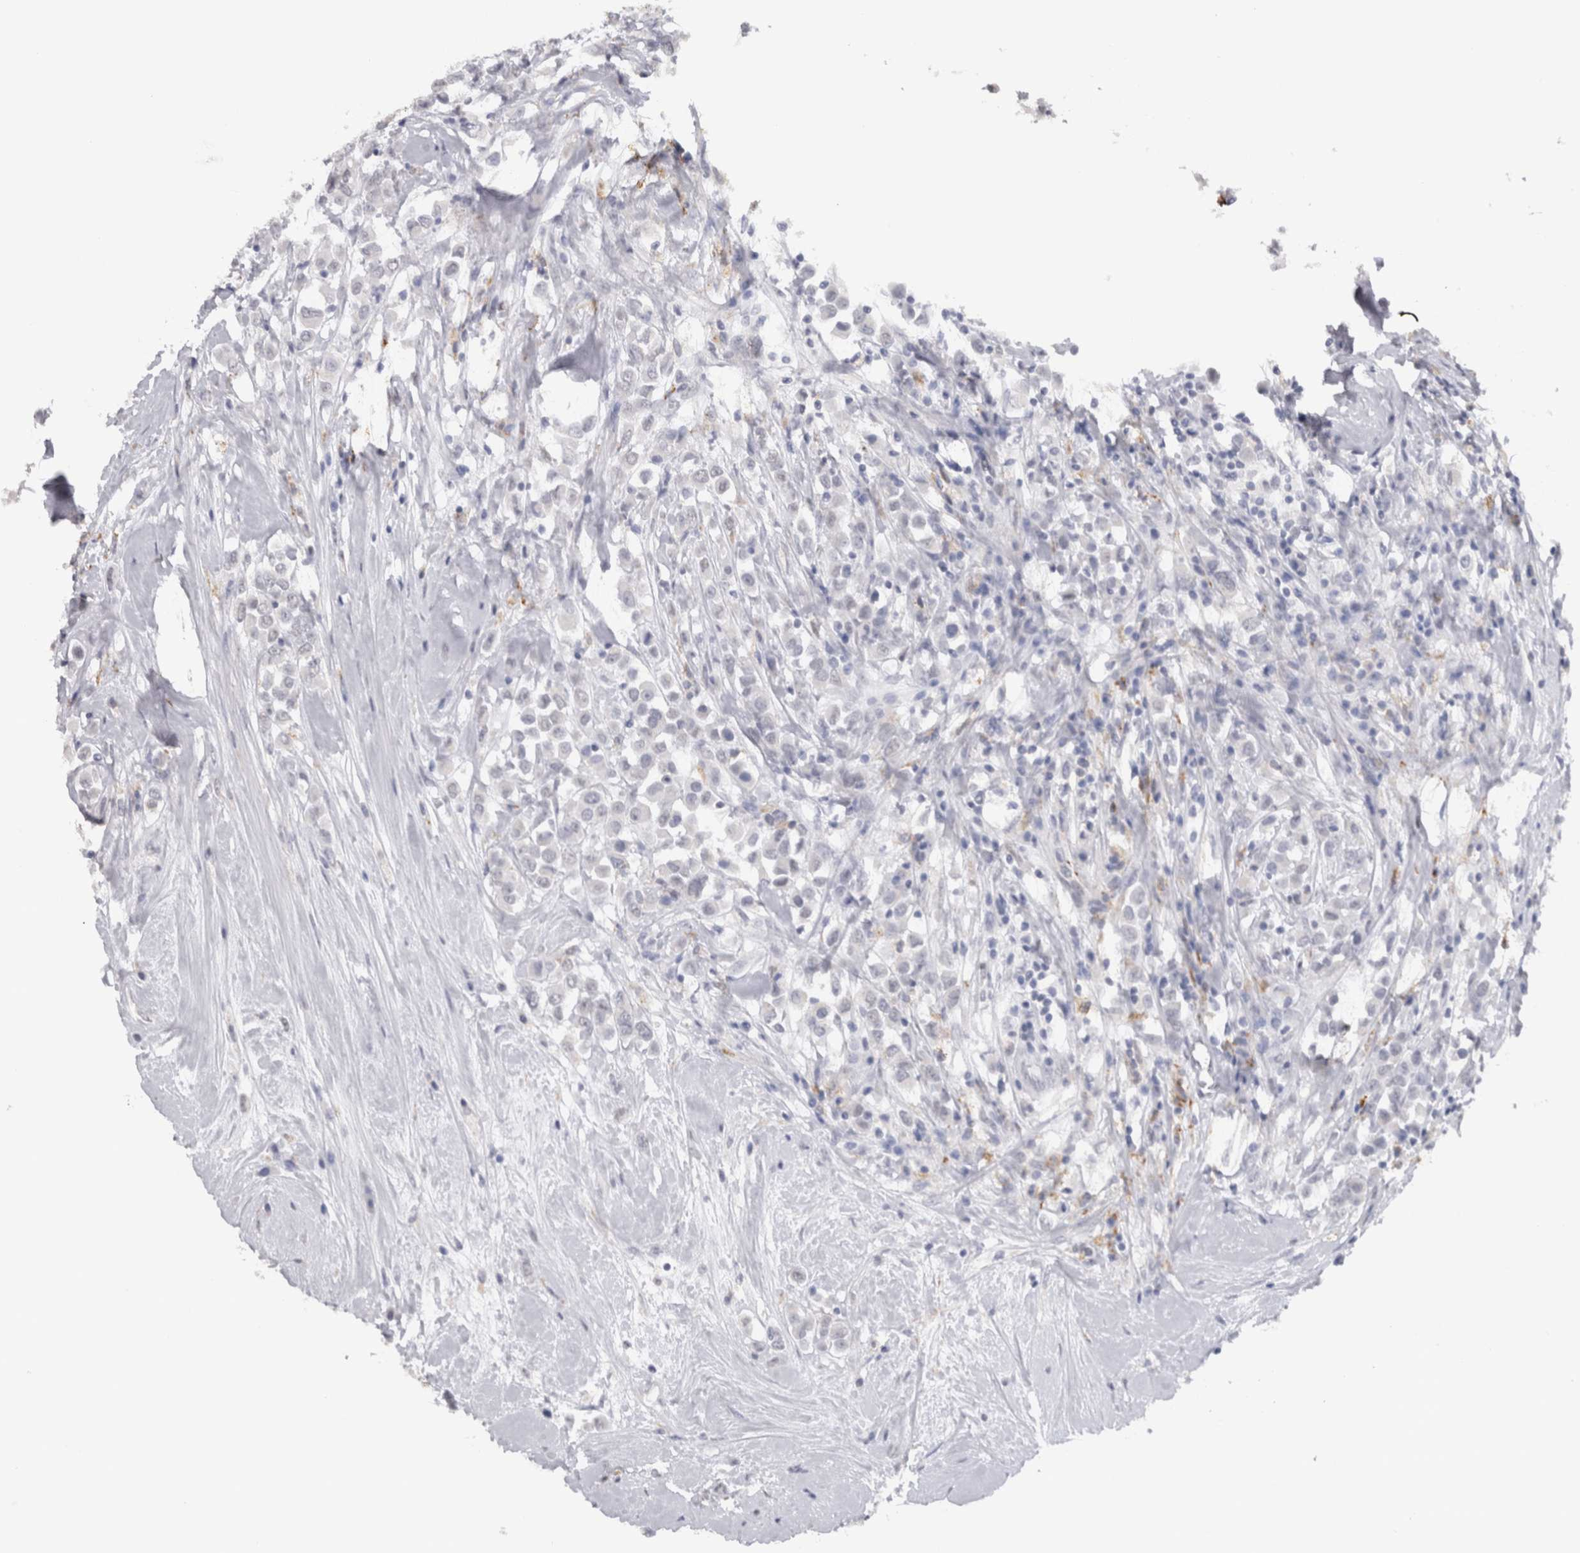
{"staining": {"intensity": "negative", "quantity": "none", "location": "none"}, "tissue": "breast cancer", "cell_type": "Tumor cells", "image_type": "cancer", "snomed": [{"axis": "morphology", "description": "Duct carcinoma"}, {"axis": "topography", "description": "Breast"}], "caption": "This image is of invasive ductal carcinoma (breast) stained with immunohistochemistry to label a protein in brown with the nuclei are counter-stained blue. There is no expression in tumor cells.", "gene": "CDH17", "patient": {"sex": "female", "age": 61}}